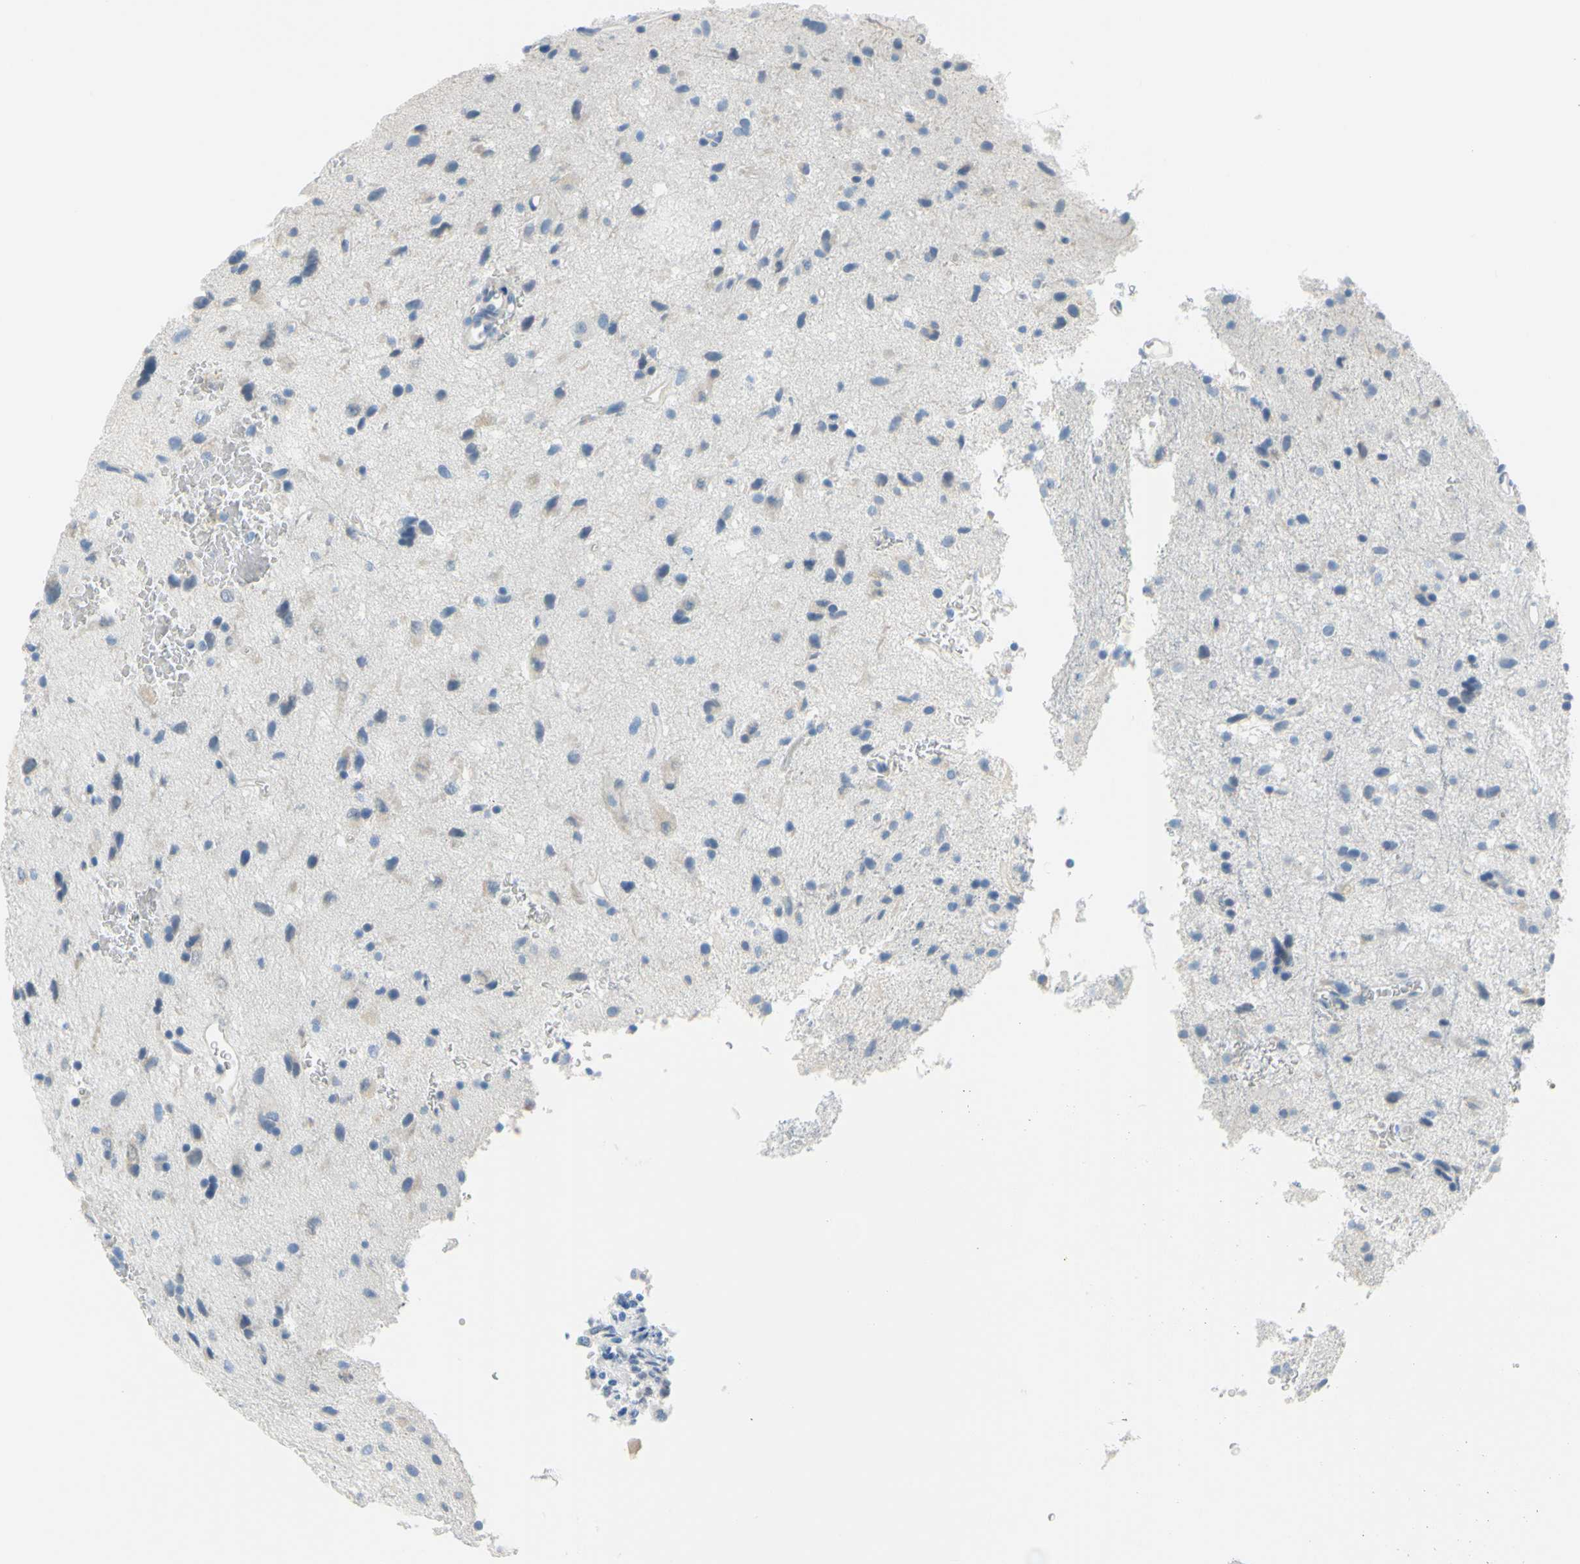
{"staining": {"intensity": "negative", "quantity": "none", "location": "none"}, "tissue": "glioma", "cell_type": "Tumor cells", "image_type": "cancer", "snomed": [{"axis": "morphology", "description": "Glioma, malignant, Low grade"}, {"axis": "topography", "description": "Brain"}], "caption": "Tumor cells show no significant protein expression in glioma.", "gene": "DCT", "patient": {"sex": "male", "age": 77}}